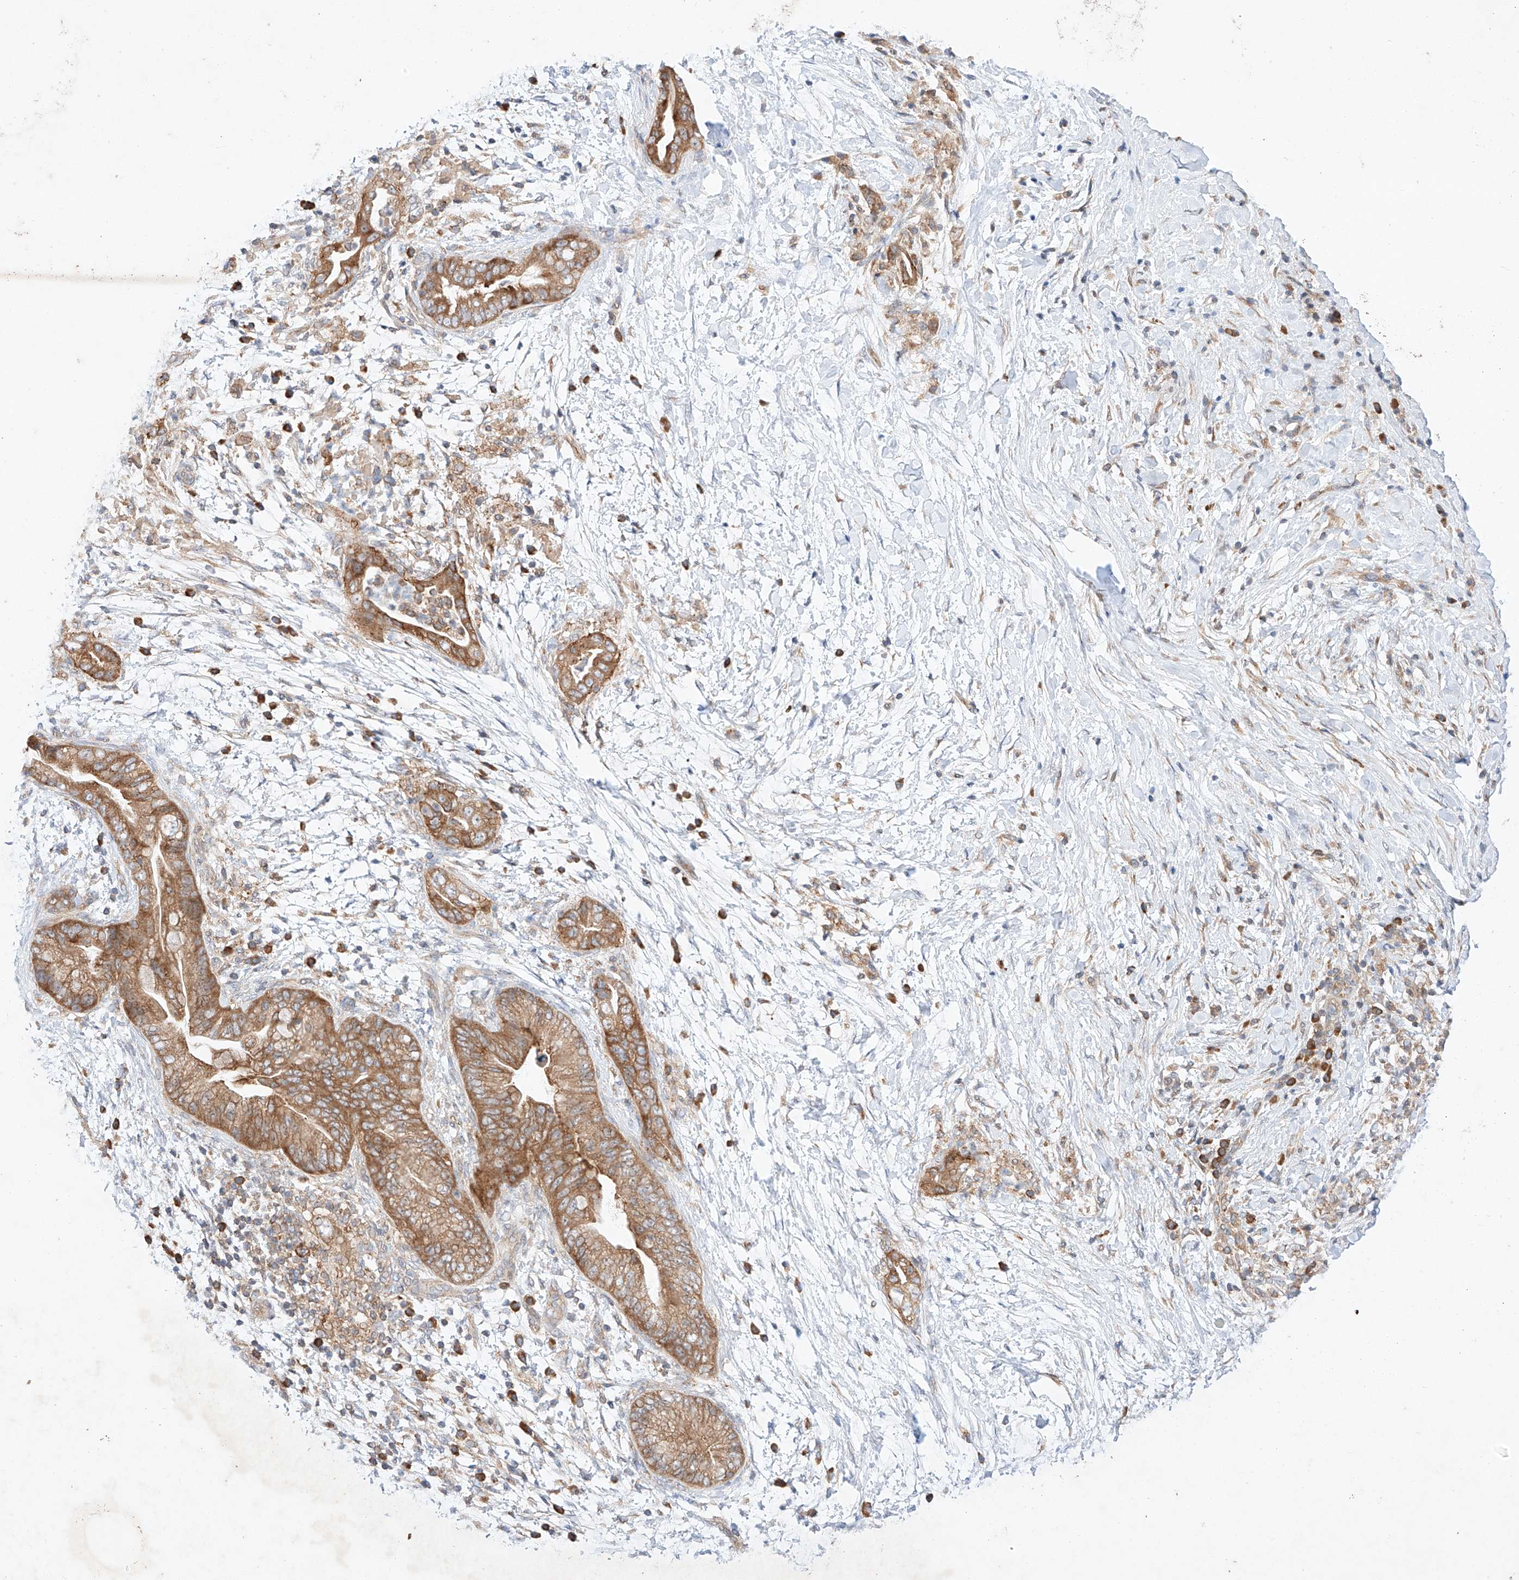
{"staining": {"intensity": "moderate", "quantity": ">75%", "location": "cytoplasmic/membranous"}, "tissue": "pancreatic cancer", "cell_type": "Tumor cells", "image_type": "cancer", "snomed": [{"axis": "morphology", "description": "Adenocarcinoma, NOS"}, {"axis": "topography", "description": "Pancreas"}], "caption": "Immunohistochemical staining of human pancreatic cancer (adenocarcinoma) demonstrates moderate cytoplasmic/membranous protein staining in about >75% of tumor cells.", "gene": "C6orf118", "patient": {"sex": "male", "age": 75}}